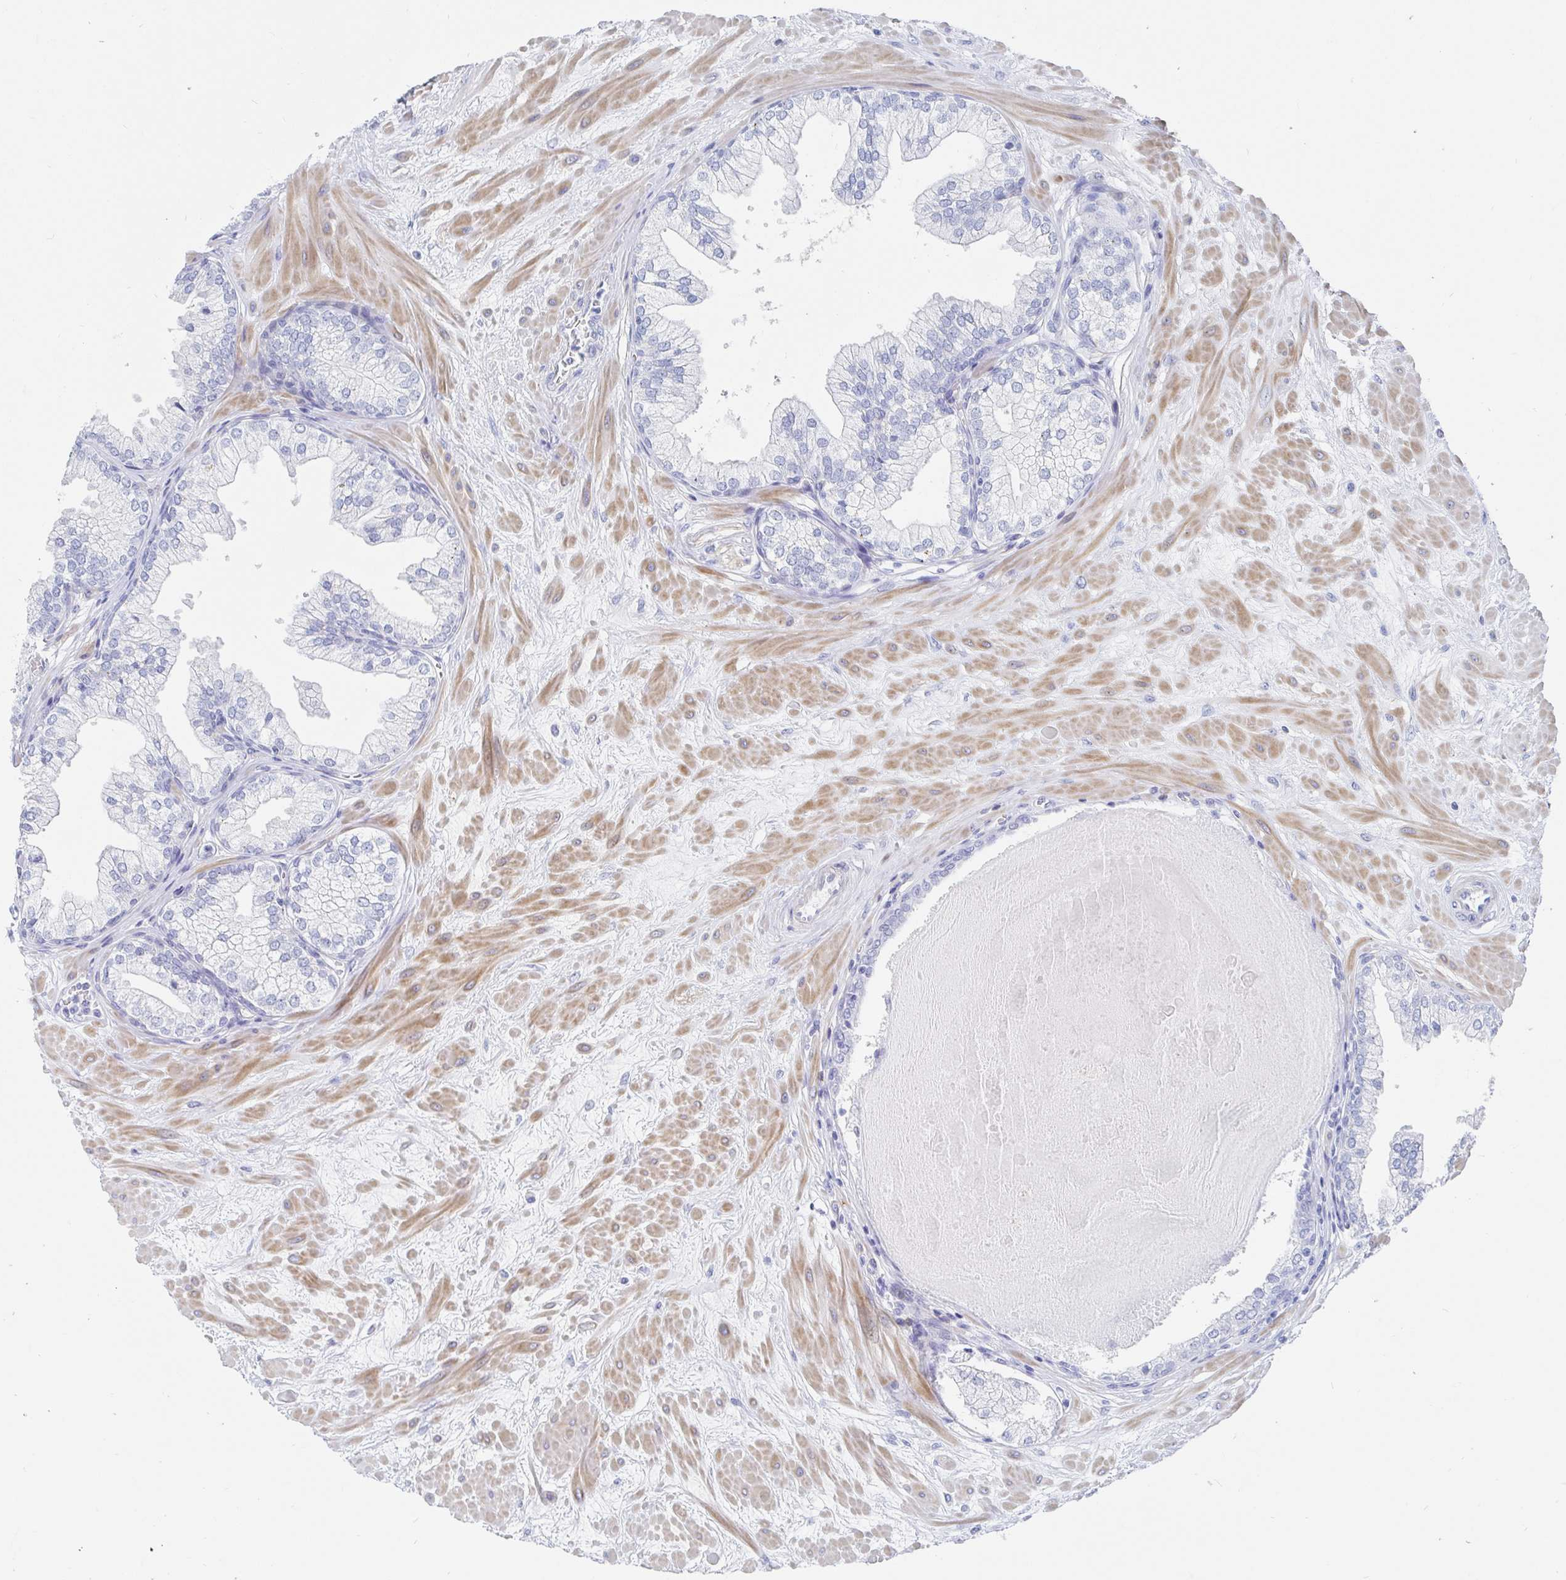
{"staining": {"intensity": "negative", "quantity": "none", "location": "none"}, "tissue": "prostate", "cell_type": "Glandular cells", "image_type": "normal", "snomed": [{"axis": "morphology", "description": "Normal tissue, NOS"}, {"axis": "topography", "description": "Prostate"}, {"axis": "topography", "description": "Peripheral nerve tissue"}], "caption": "The micrograph demonstrates no staining of glandular cells in normal prostate.", "gene": "PACSIN1", "patient": {"sex": "male", "age": 61}}